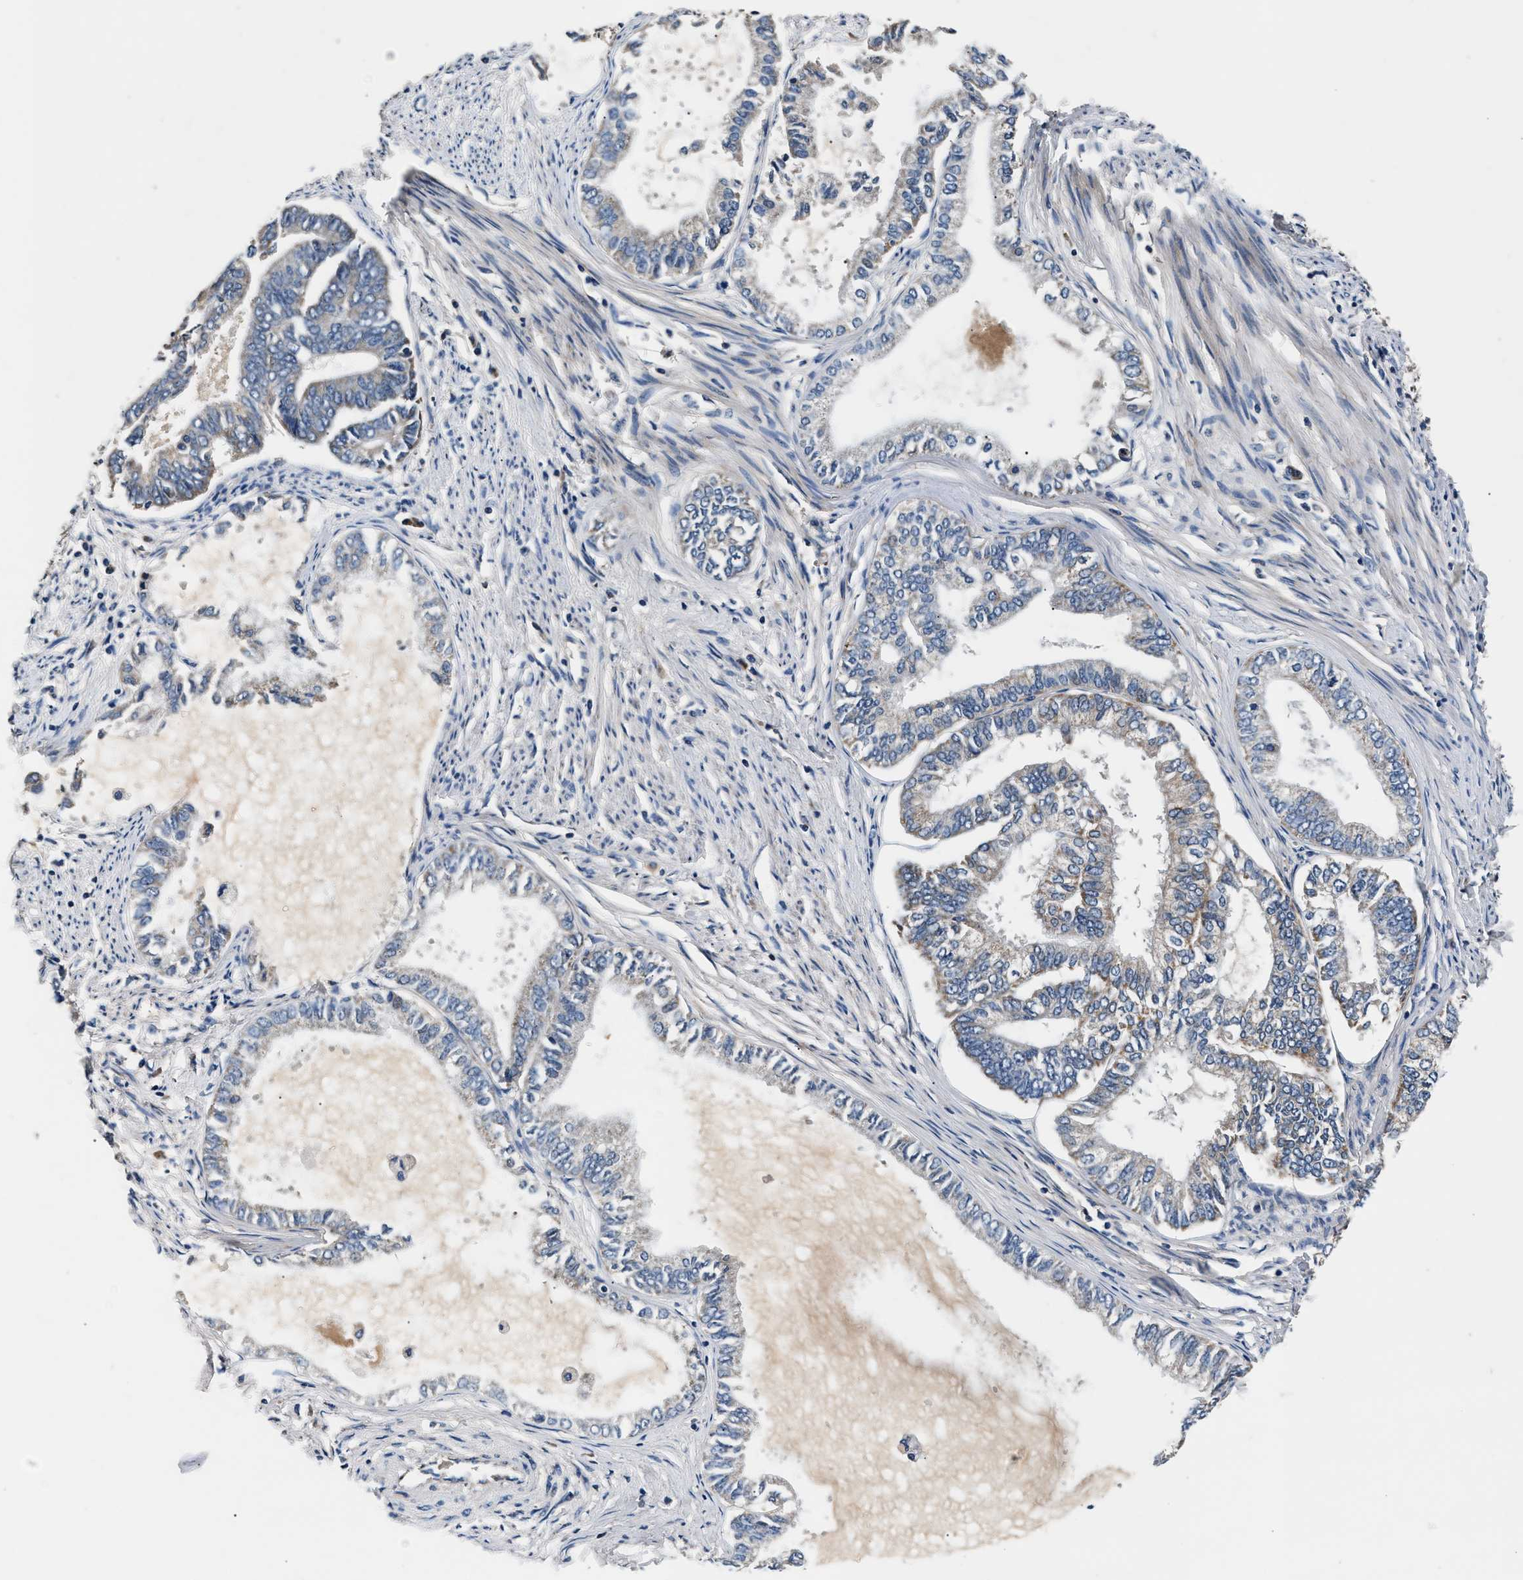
{"staining": {"intensity": "weak", "quantity": "<25%", "location": "cytoplasmic/membranous"}, "tissue": "endometrial cancer", "cell_type": "Tumor cells", "image_type": "cancer", "snomed": [{"axis": "morphology", "description": "Adenocarcinoma, NOS"}, {"axis": "topography", "description": "Endometrium"}], "caption": "Immunohistochemistry (IHC) micrograph of endometrial cancer (adenocarcinoma) stained for a protein (brown), which shows no positivity in tumor cells.", "gene": "IMMT", "patient": {"sex": "female", "age": 86}}